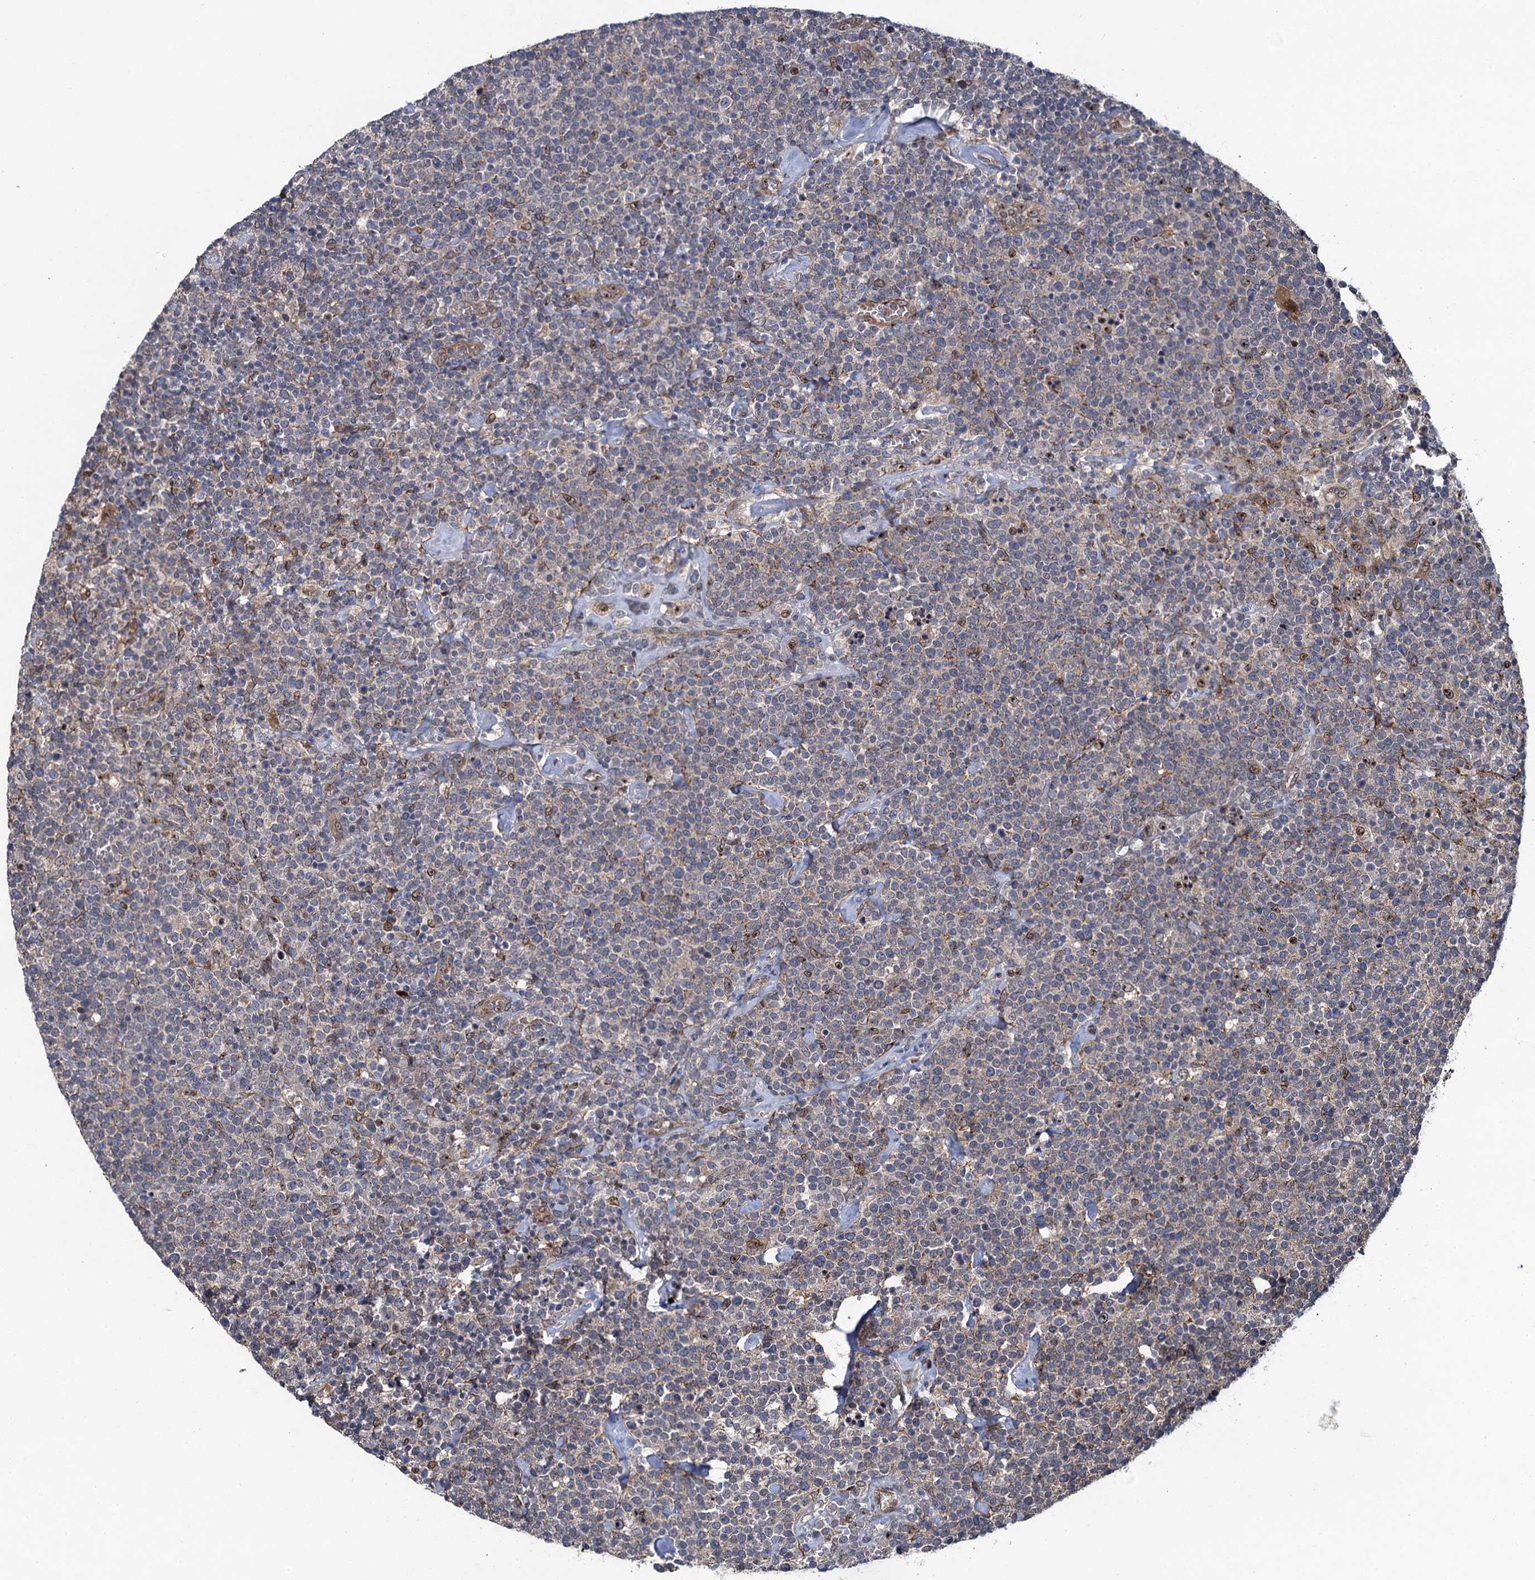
{"staining": {"intensity": "negative", "quantity": "none", "location": "none"}, "tissue": "lymphoma", "cell_type": "Tumor cells", "image_type": "cancer", "snomed": [{"axis": "morphology", "description": "Malignant lymphoma, non-Hodgkin's type, High grade"}, {"axis": "topography", "description": "Lymph node"}], "caption": "Immunohistochemistry (IHC) image of neoplastic tissue: lymphoma stained with DAB exhibits no significant protein staining in tumor cells. Nuclei are stained in blue.", "gene": "EVX2", "patient": {"sex": "male", "age": 61}}